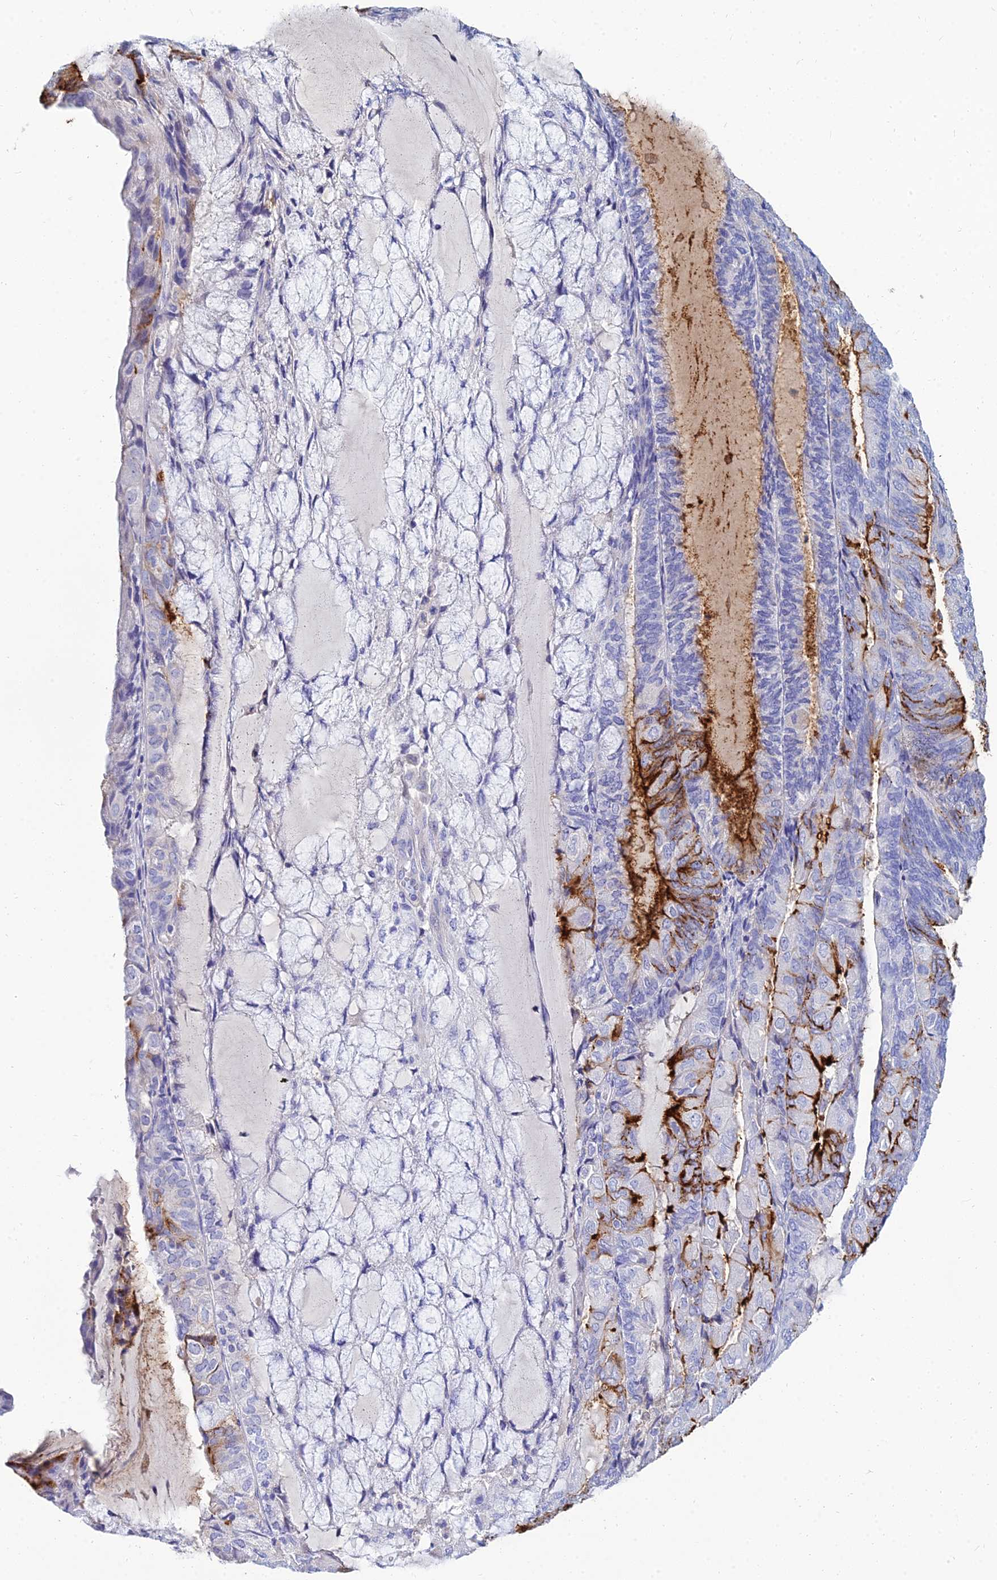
{"staining": {"intensity": "strong", "quantity": "<25%", "location": "cytoplasmic/membranous"}, "tissue": "endometrial cancer", "cell_type": "Tumor cells", "image_type": "cancer", "snomed": [{"axis": "morphology", "description": "Adenocarcinoma, NOS"}, {"axis": "topography", "description": "Endometrium"}], "caption": "Immunohistochemistry staining of endometrial cancer (adenocarcinoma), which shows medium levels of strong cytoplasmic/membranous expression in approximately <25% of tumor cells indicating strong cytoplasmic/membranous protein positivity. The staining was performed using DAB (3,3'-diaminobenzidine) (brown) for protein detection and nuclei were counterstained in hematoxylin (blue).", "gene": "ZNF552", "patient": {"sex": "female", "age": 81}}